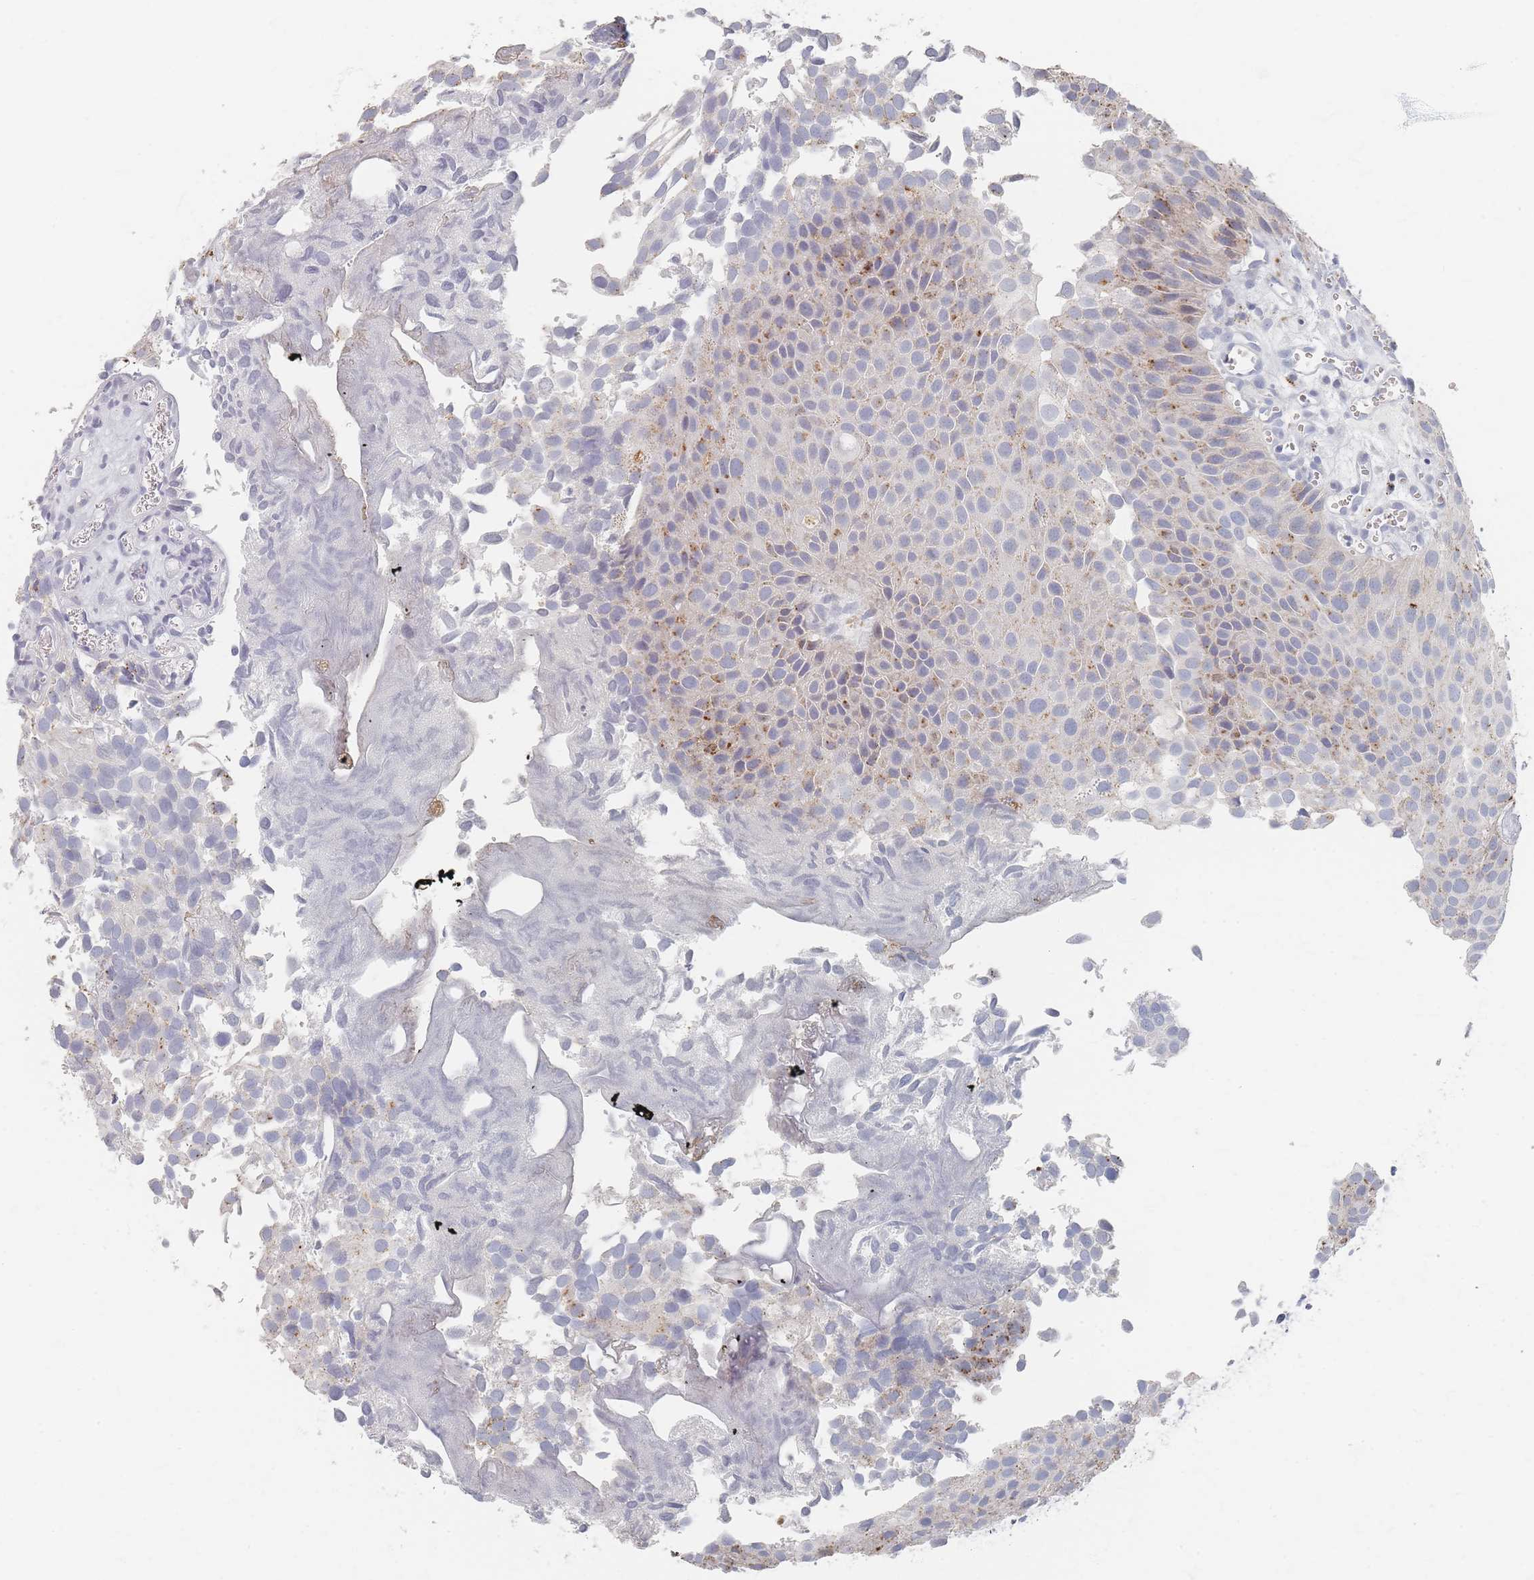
{"staining": {"intensity": "moderate", "quantity": "<25%", "location": "cytoplasmic/membranous"}, "tissue": "urothelial cancer", "cell_type": "Tumor cells", "image_type": "cancer", "snomed": [{"axis": "morphology", "description": "Urothelial carcinoma, Low grade"}, {"axis": "topography", "description": "Urinary bladder"}], "caption": "IHC of human urothelial cancer exhibits low levels of moderate cytoplasmic/membranous positivity in approximately <25% of tumor cells.", "gene": "SLC2A11", "patient": {"sex": "male", "age": 88}}